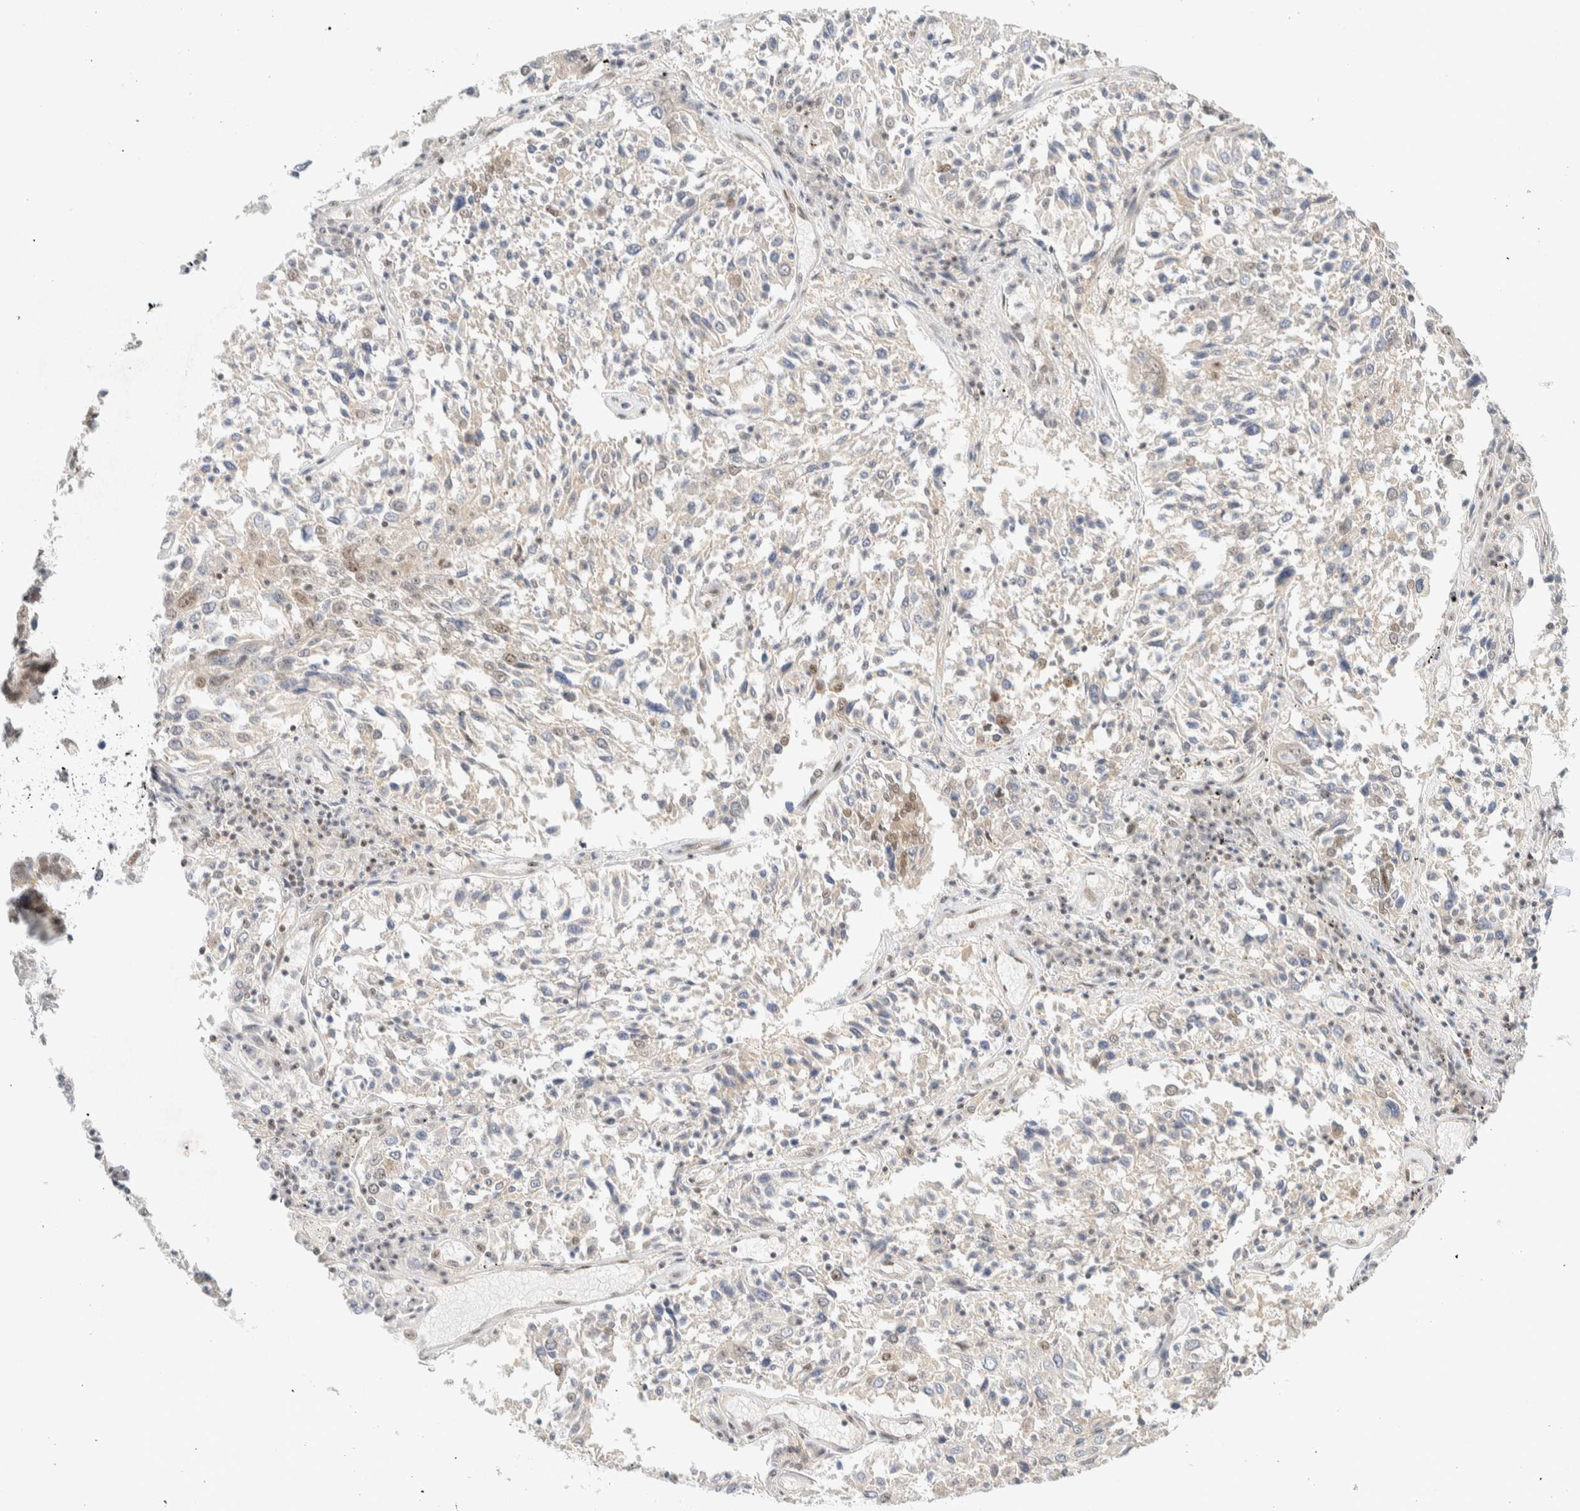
{"staining": {"intensity": "negative", "quantity": "none", "location": "none"}, "tissue": "lung cancer", "cell_type": "Tumor cells", "image_type": "cancer", "snomed": [{"axis": "morphology", "description": "Squamous cell carcinoma, NOS"}, {"axis": "topography", "description": "Lung"}], "caption": "High magnification brightfield microscopy of lung cancer (squamous cell carcinoma) stained with DAB (brown) and counterstained with hematoxylin (blue): tumor cells show no significant staining.", "gene": "PYGO2", "patient": {"sex": "male", "age": 65}}